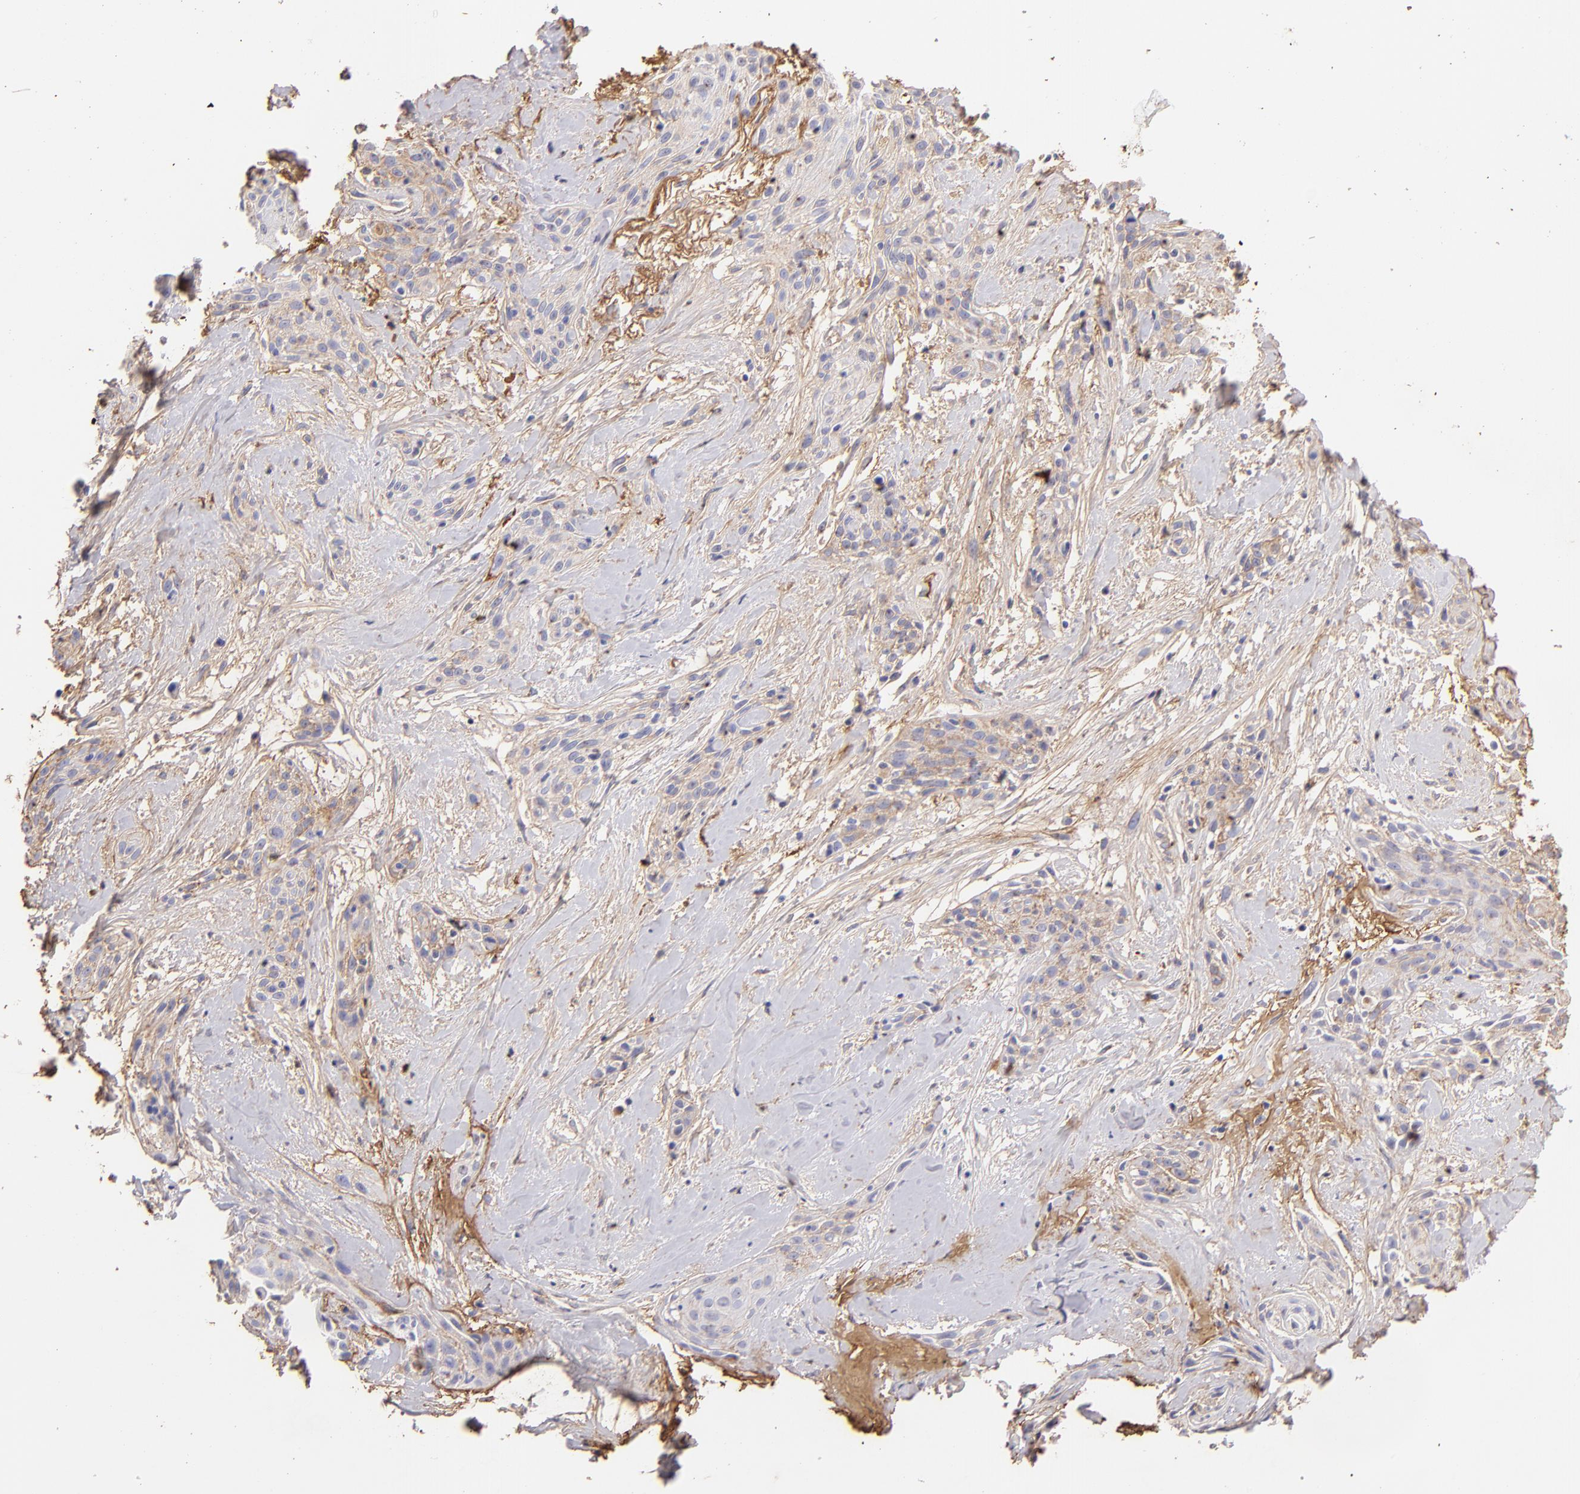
{"staining": {"intensity": "weak", "quantity": ">75%", "location": "cytoplasmic/membranous"}, "tissue": "skin cancer", "cell_type": "Tumor cells", "image_type": "cancer", "snomed": [{"axis": "morphology", "description": "Squamous cell carcinoma, NOS"}, {"axis": "topography", "description": "Skin"}, {"axis": "topography", "description": "Anal"}], "caption": "Squamous cell carcinoma (skin) stained with DAB IHC reveals low levels of weak cytoplasmic/membranous expression in about >75% of tumor cells. (DAB = brown stain, brightfield microscopy at high magnification).", "gene": "FGB", "patient": {"sex": "male", "age": 64}}